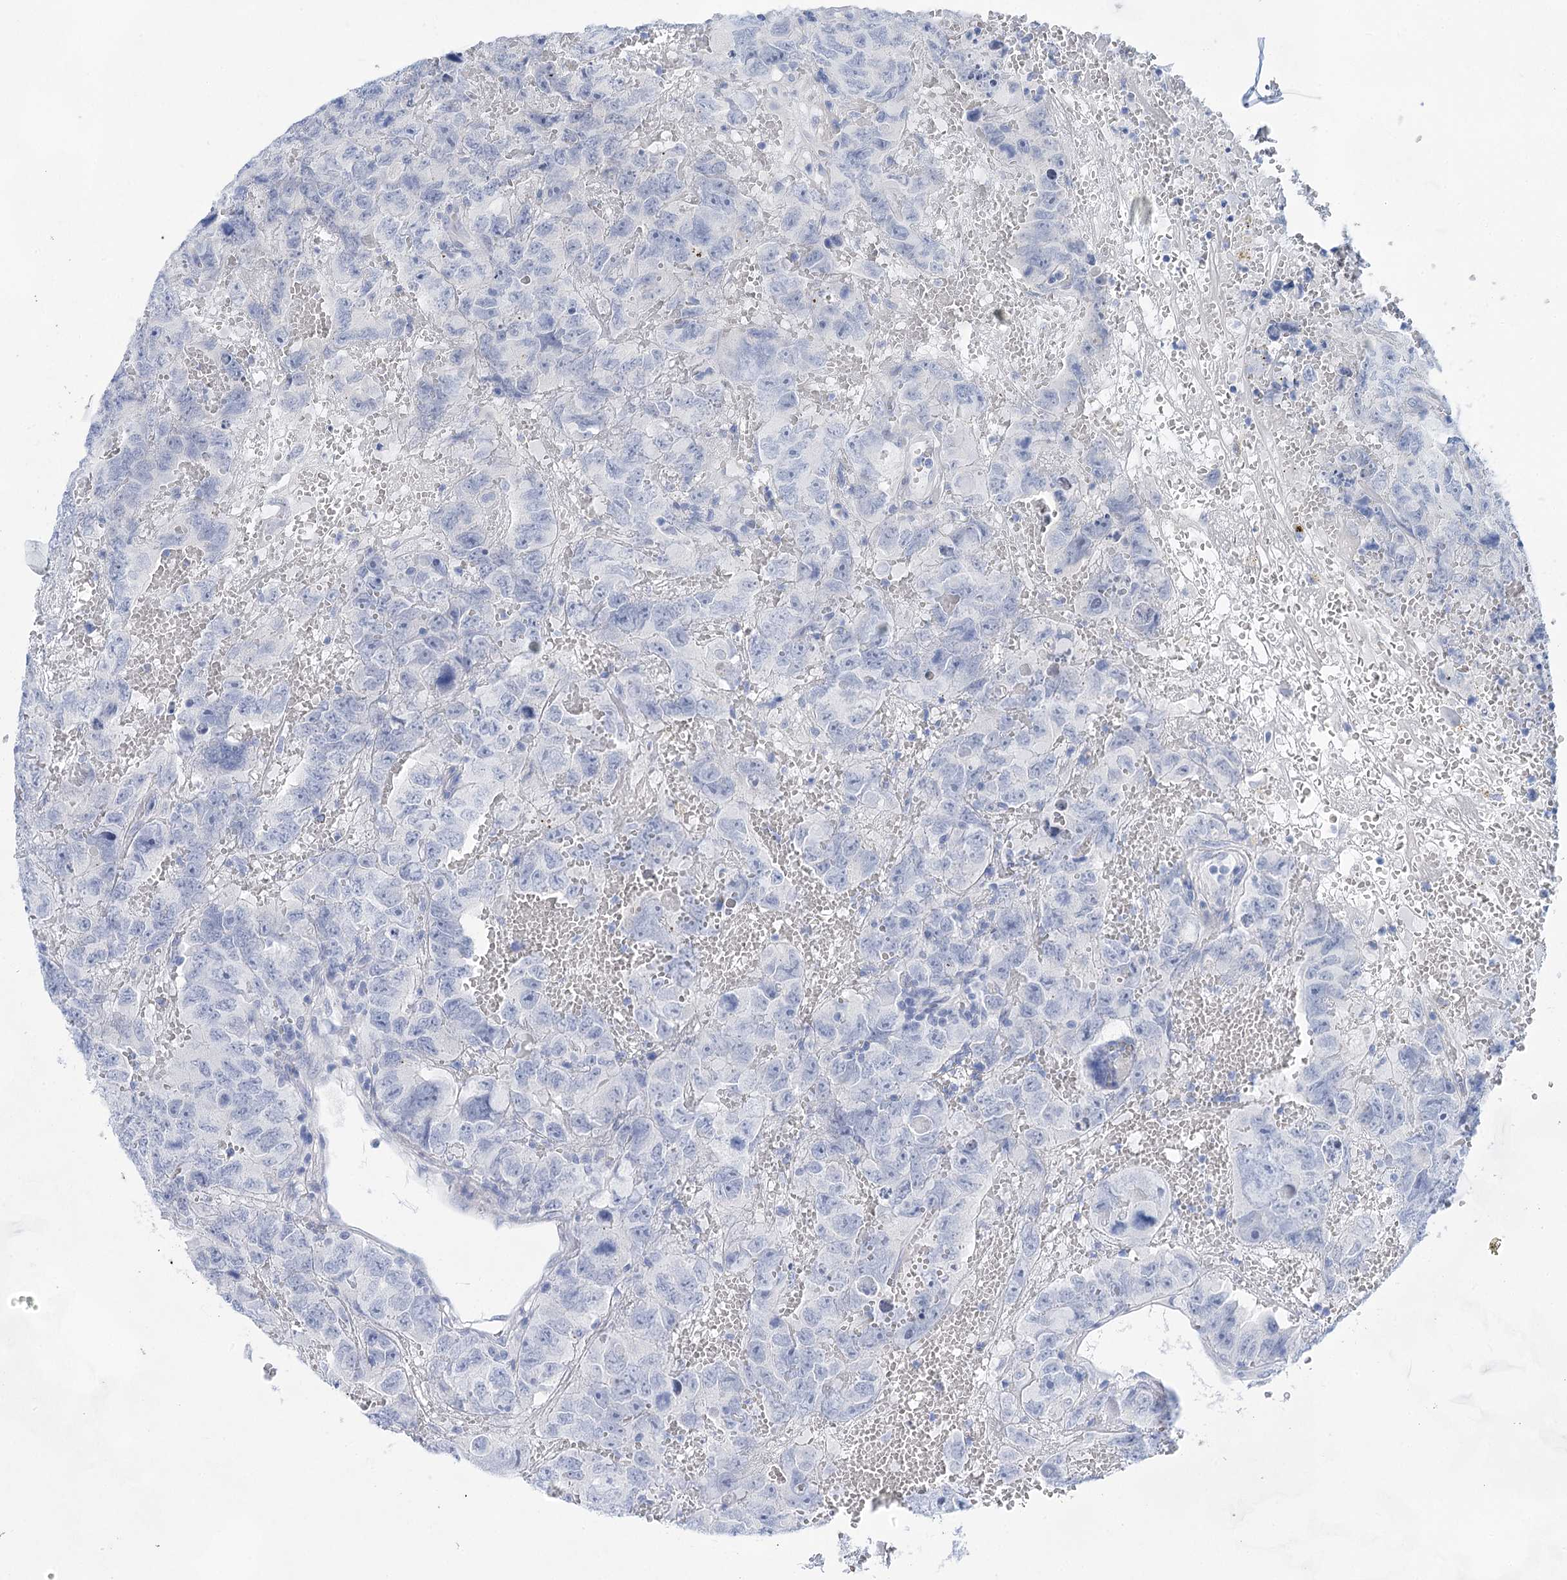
{"staining": {"intensity": "negative", "quantity": "none", "location": "none"}, "tissue": "testis cancer", "cell_type": "Tumor cells", "image_type": "cancer", "snomed": [{"axis": "morphology", "description": "Carcinoma, Embryonal, NOS"}, {"axis": "topography", "description": "Testis"}], "caption": "The IHC image has no significant expression in tumor cells of testis cancer (embryonal carcinoma) tissue.", "gene": "LALBA", "patient": {"sex": "male", "age": 45}}